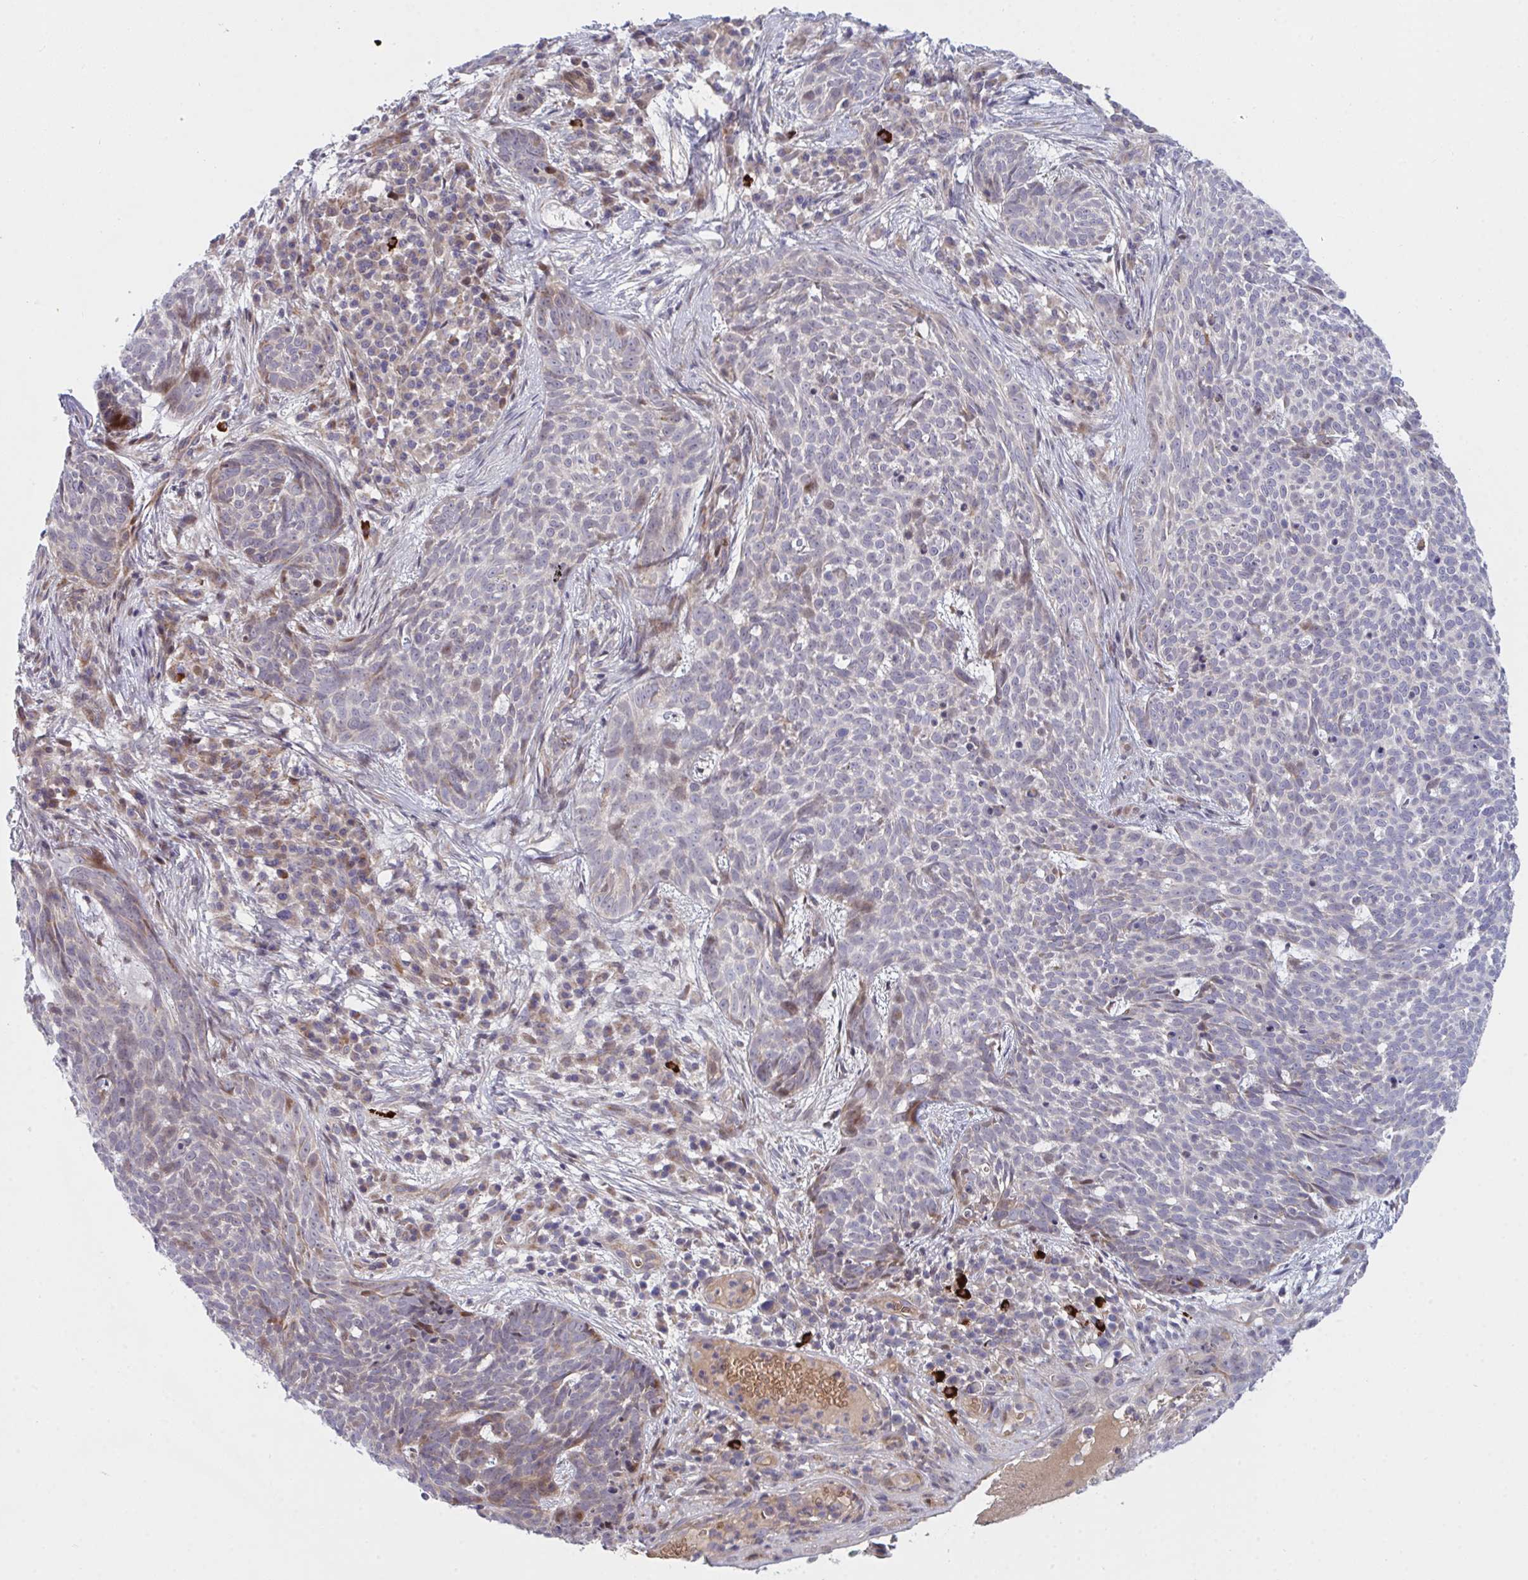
{"staining": {"intensity": "negative", "quantity": "none", "location": "none"}, "tissue": "skin cancer", "cell_type": "Tumor cells", "image_type": "cancer", "snomed": [{"axis": "morphology", "description": "Basal cell carcinoma"}, {"axis": "topography", "description": "Skin"}], "caption": "This is an immunohistochemistry (IHC) photomicrograph of human skin cancer. There is no staining in tumor cells.", "gene": "TNFSF4", "patient": {"sex": "female", "age": 93}}